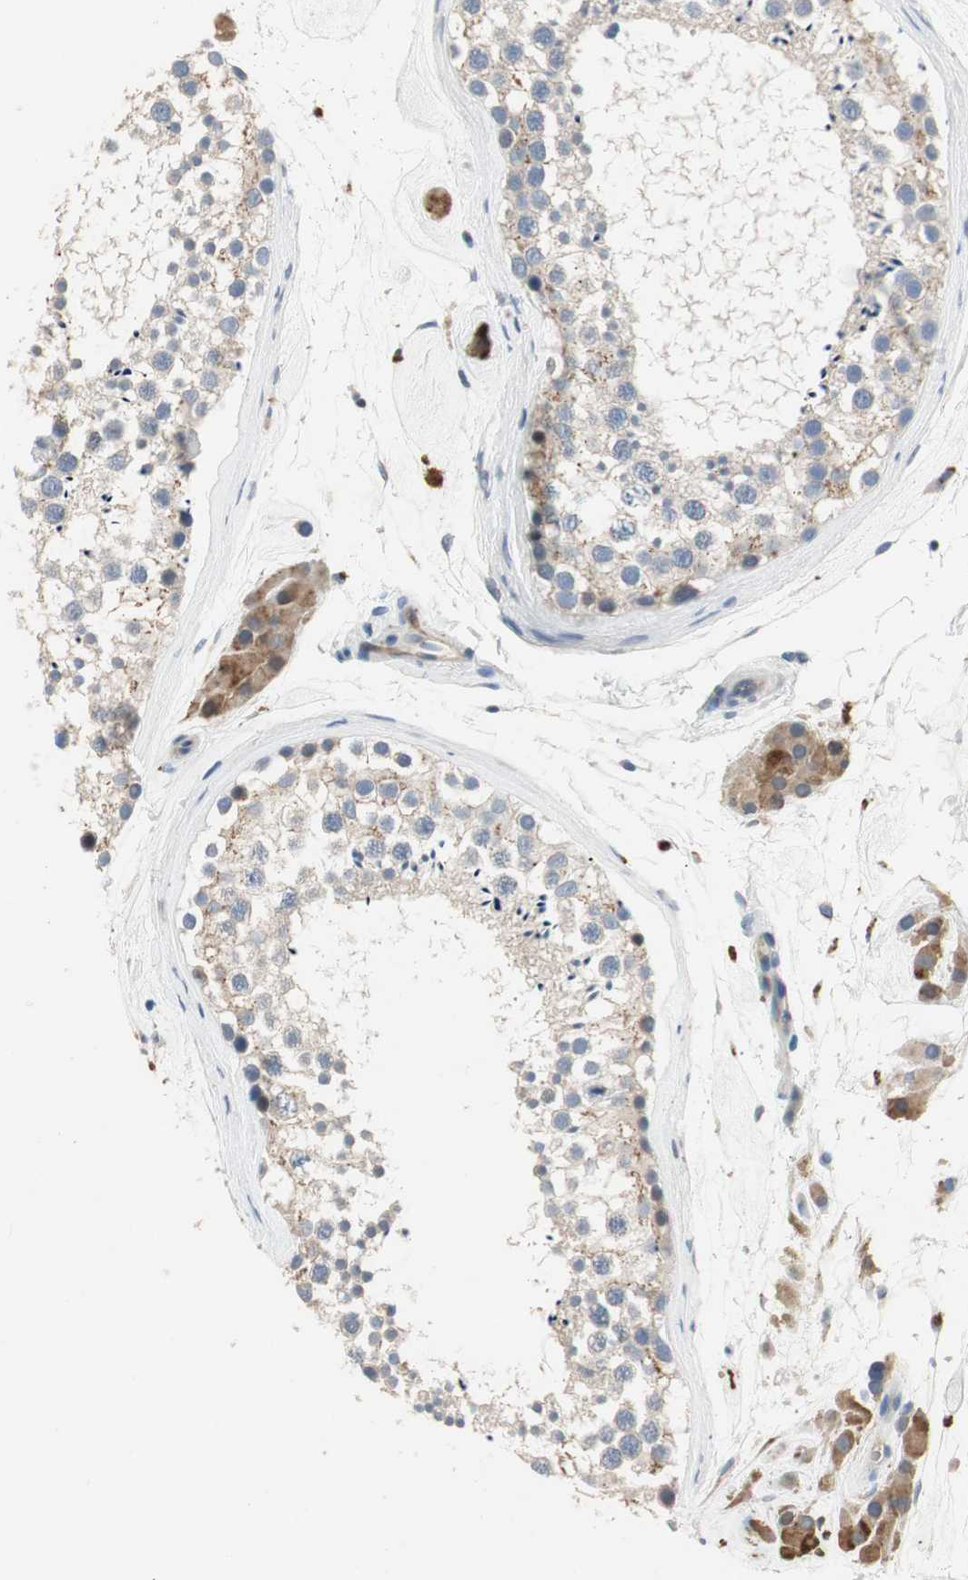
{"staining": {"intensity": "moderate", "quantity": "<25%", "location": "cytoplasmic/membranous"}, "tissue": "testis", "cell_type": "Cells in seminiferous ducts", "image_type": "normal", "snomed": [{"axis": "morphology", "description": "Normal tissue, NOS"}, {"axis": "topography", "description": "Testis"}], "caption": "IHC of normal human testis shows low levels of moderate cytoplasmic/membranous positivity in about <25% of cells in seminiferous ducts.", "gene": "ALPL", "patient": {"sex": "male", "age": 46}}